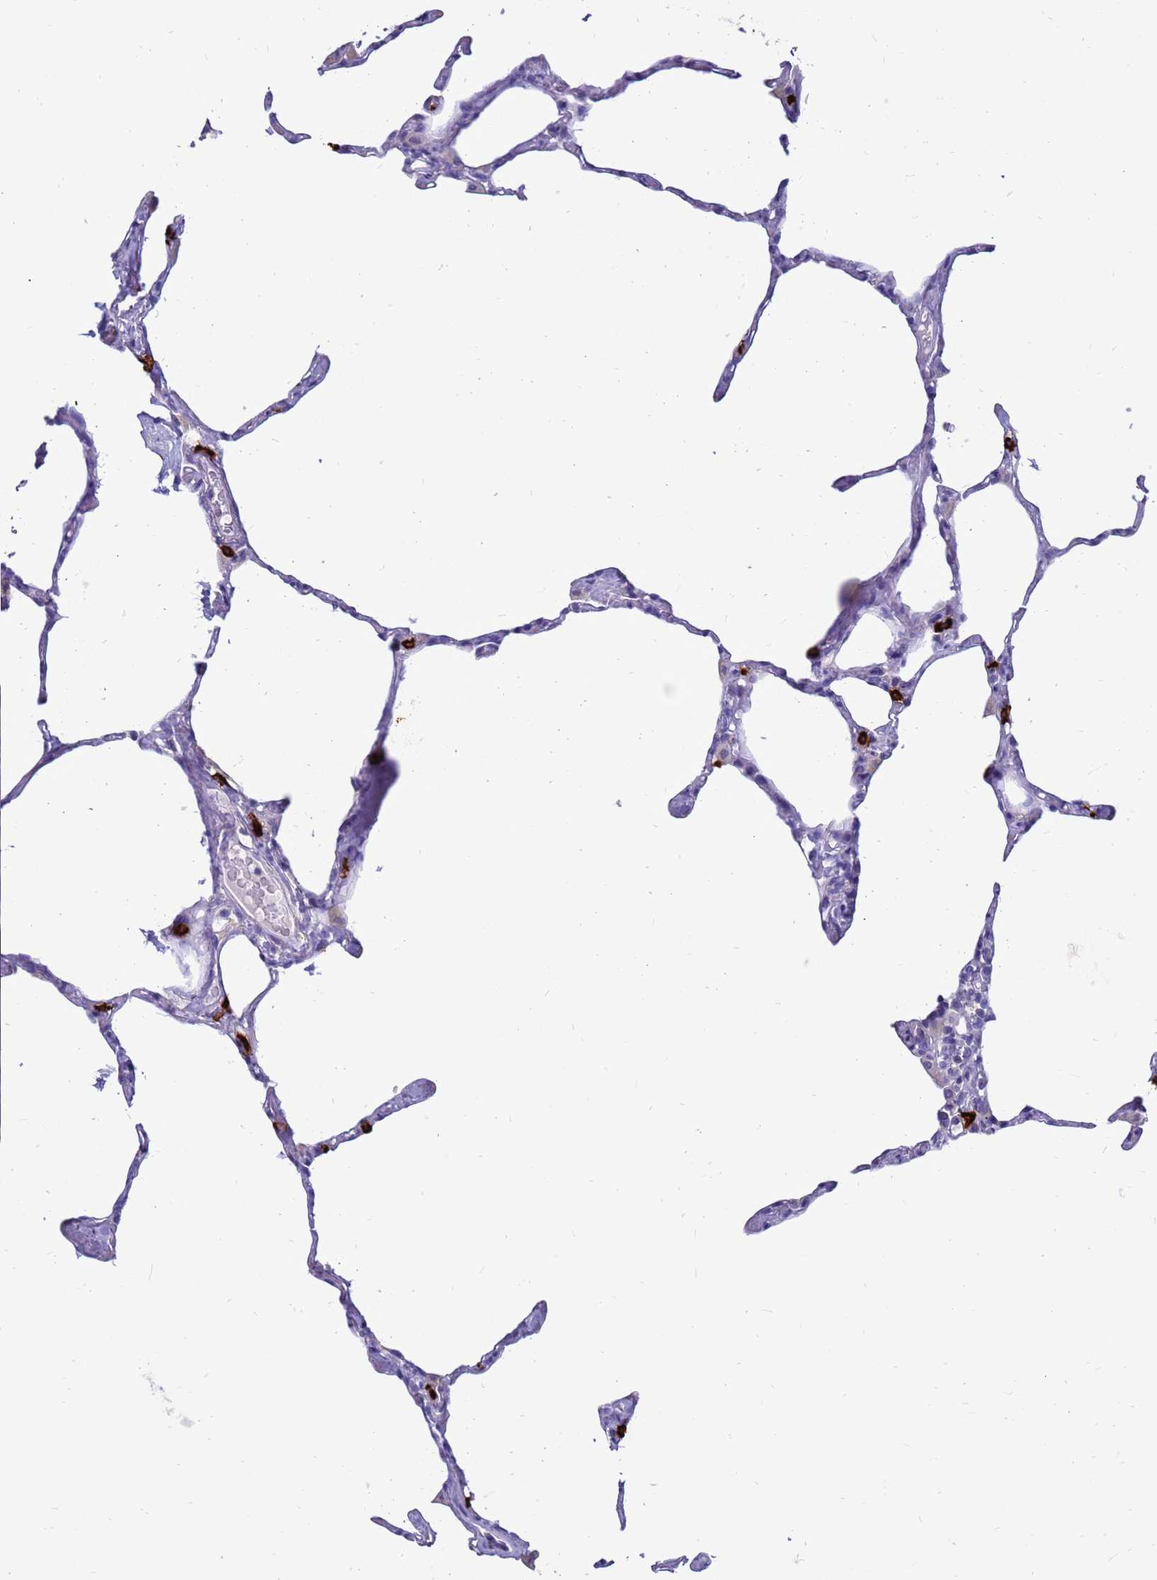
{"staining": {"intensity": "negative", "quantity": "none", "location": "none"}, "tissue": "lung", "cell_type": "Alveolar cells", "image_type": "normal", "snomed": [{"axis": "morphology", "description": "Normal tissue, NOS"}, {"axis": "topography", "description": "Lung"}], "caption": "The micrograph exhibits no staining of alveolar cells in normal lung. (Brightfield microscopy of DAB immunohistochemistry at high magnification).", "gene": "PDE10A", "patient": {"sex": "male", "age": 65}}